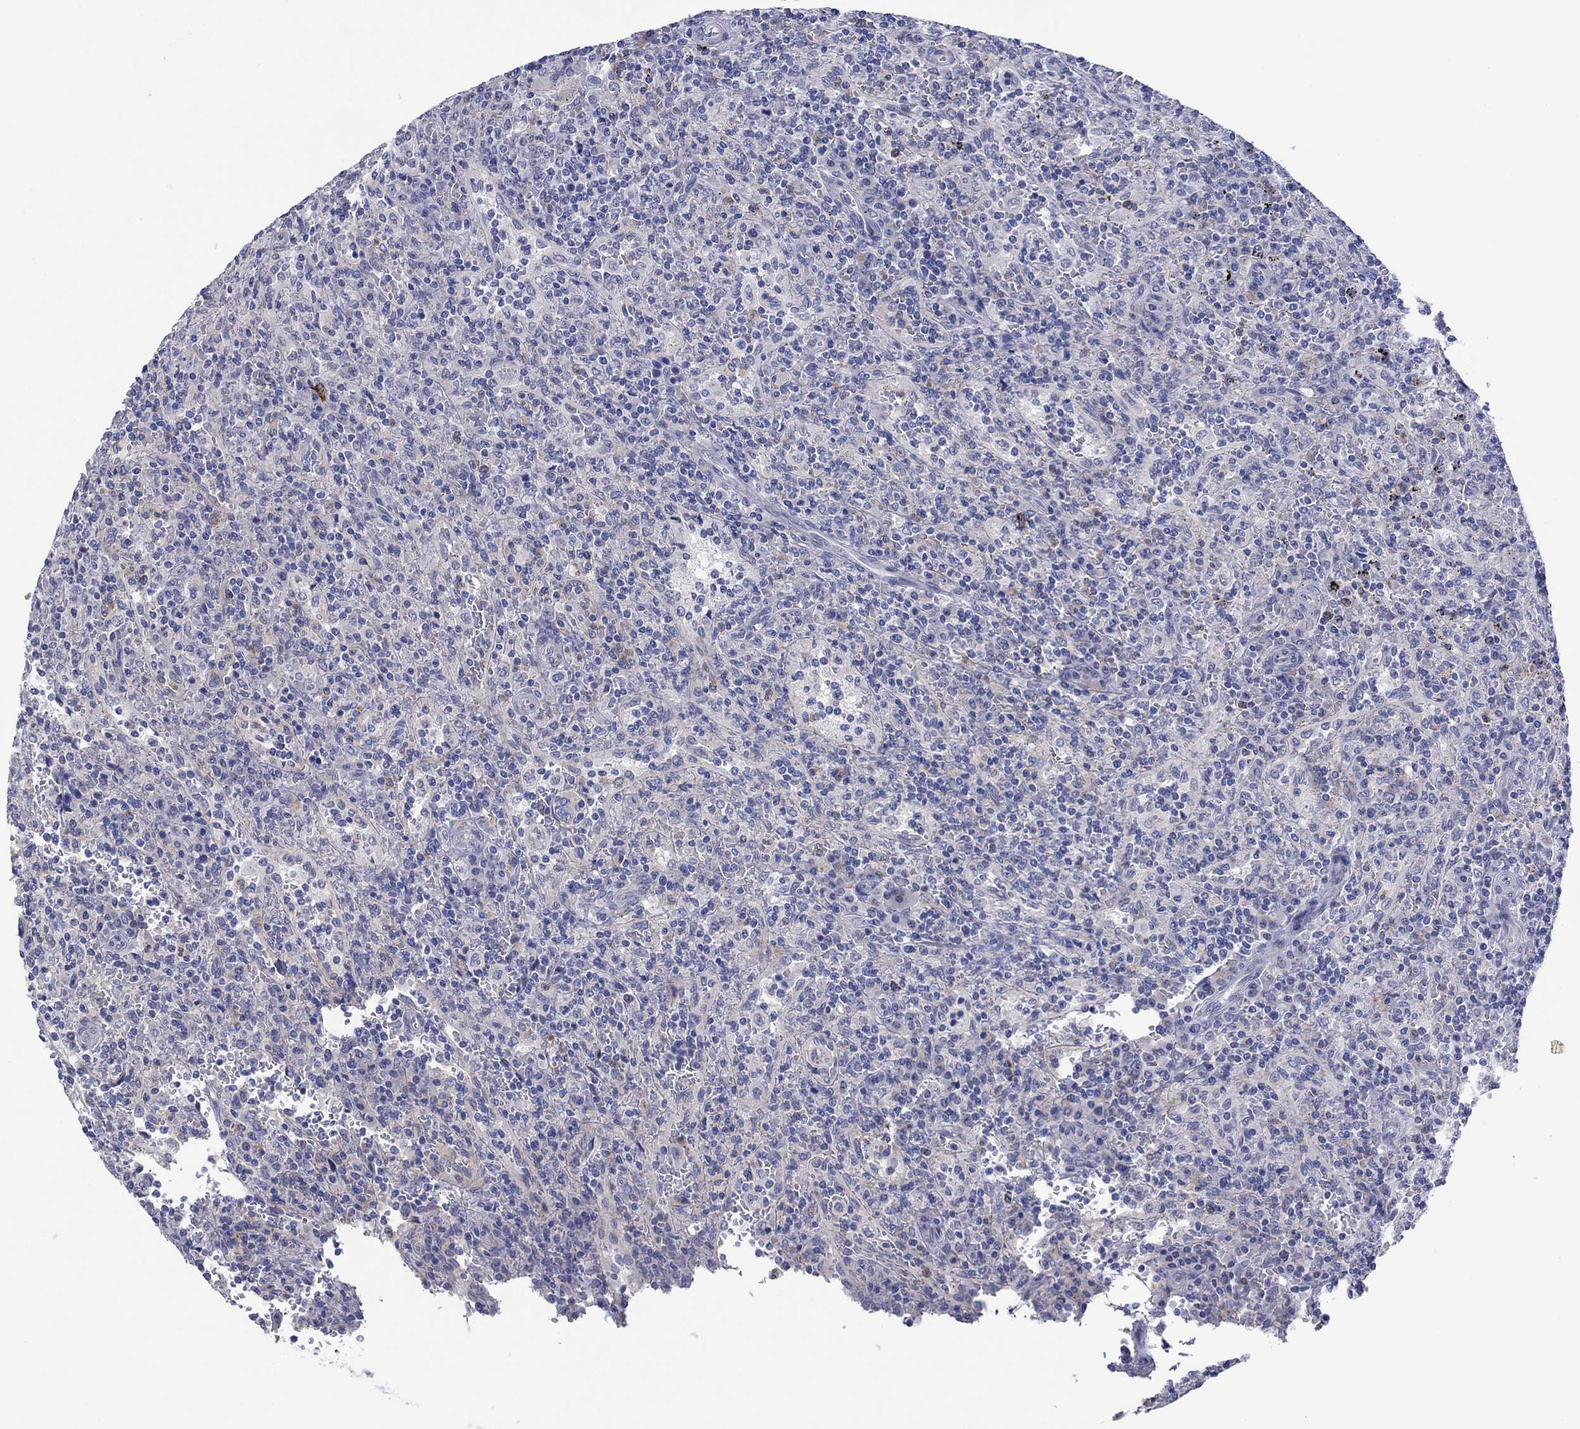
{"staining": {"intensity": "negative", "quantity": "none", "location": "none"}, "tissue": "lymphoma", "cell_type": "Tumor cells", "image_type": "cancer", "snomed": [{"axis": "morphology", "description": "Malignant lymphoma, non-Hodgkin's type, Low grade"}, {"axis": "topography", "description": "Spleen"}], "caption": "Tumor cells are negative for protein expression in human malignant lymphoma, non-Hodgkin's type (low-grade).", "gene": "HDC", "patient": {"sex": "male", "age": 62}}